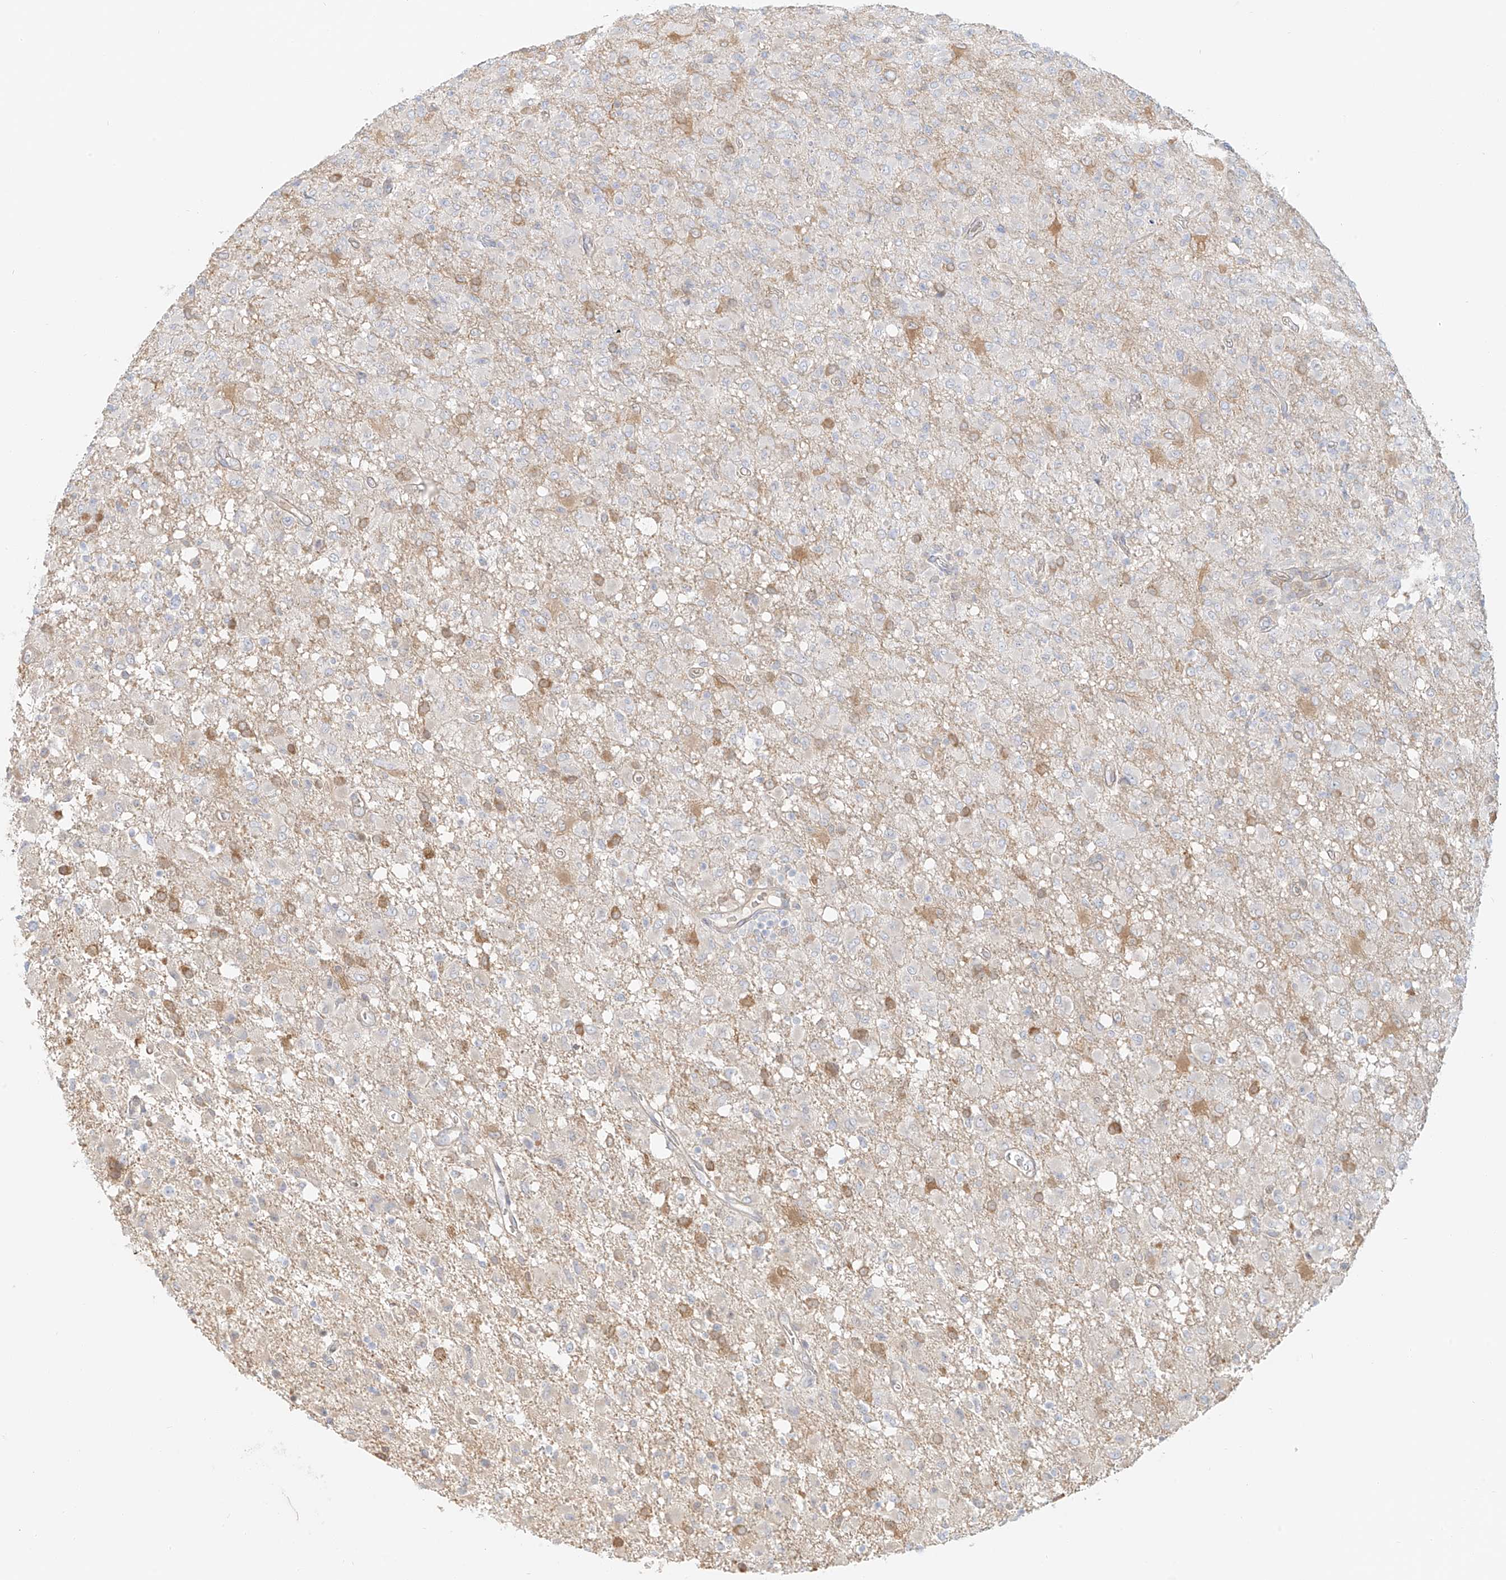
{"staining": {"intensity": "negative", "quantity": "none", "location": "none"}, "tissue": "glioma", "cell_type": "Tumor cells", "image_type": "cancer", "snomed": [{"axis": "morphology", "description": "Glioma, malignant, High grade"}, {"axis": "topography", "description": "Brain"}], "caption": "High power microscopy micrograph of an IHC micrograph of glioma, revealing no significant positivity in tumor cells.", "gene": "UPK1B", "patient": {"sex": "female", "age": 57}}